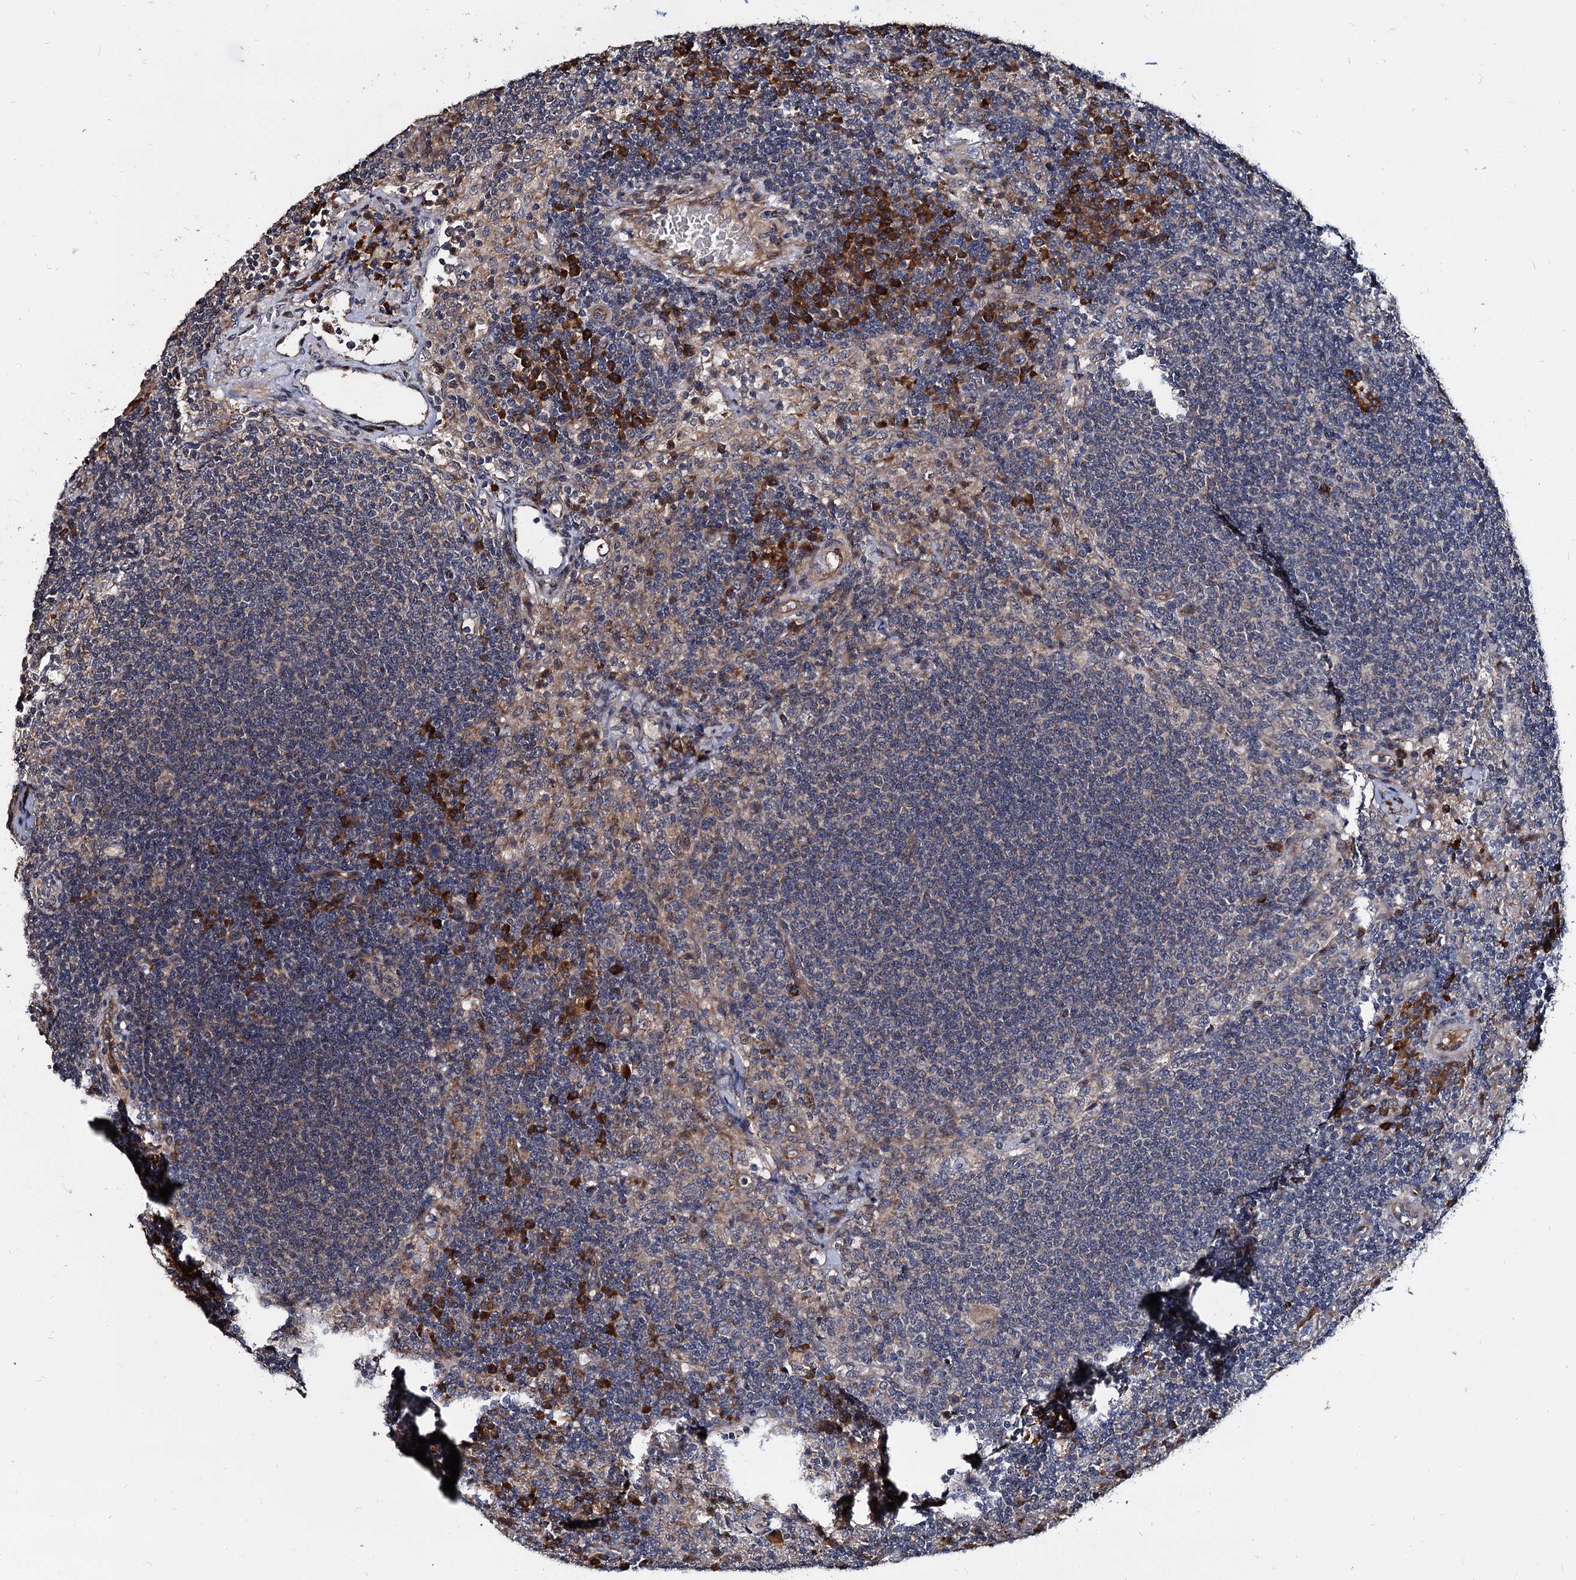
{"staining": {"intensity": "weak", "quantity": "<25%", "location": "cytoplasmic/membranous"}, "tissue": "lymph node", "cell_type": "Germinal center cells", "image_type": "normal", "snomed": [{"axis": "morphology", "description": "Normal tissue, NOS"}, {"axis": "topography", "description": "Lymph node"}], "caption": "A high-resolution micrograph shows IHC staining of benign lymph node, which shows no significant staining in germinal center cells. The staining is performed using DAB brown chromogen with nuclei counter-stained in using hematoxylin.", "gene": "WWC3", "patient": {"sex": "female", "age": 70}}